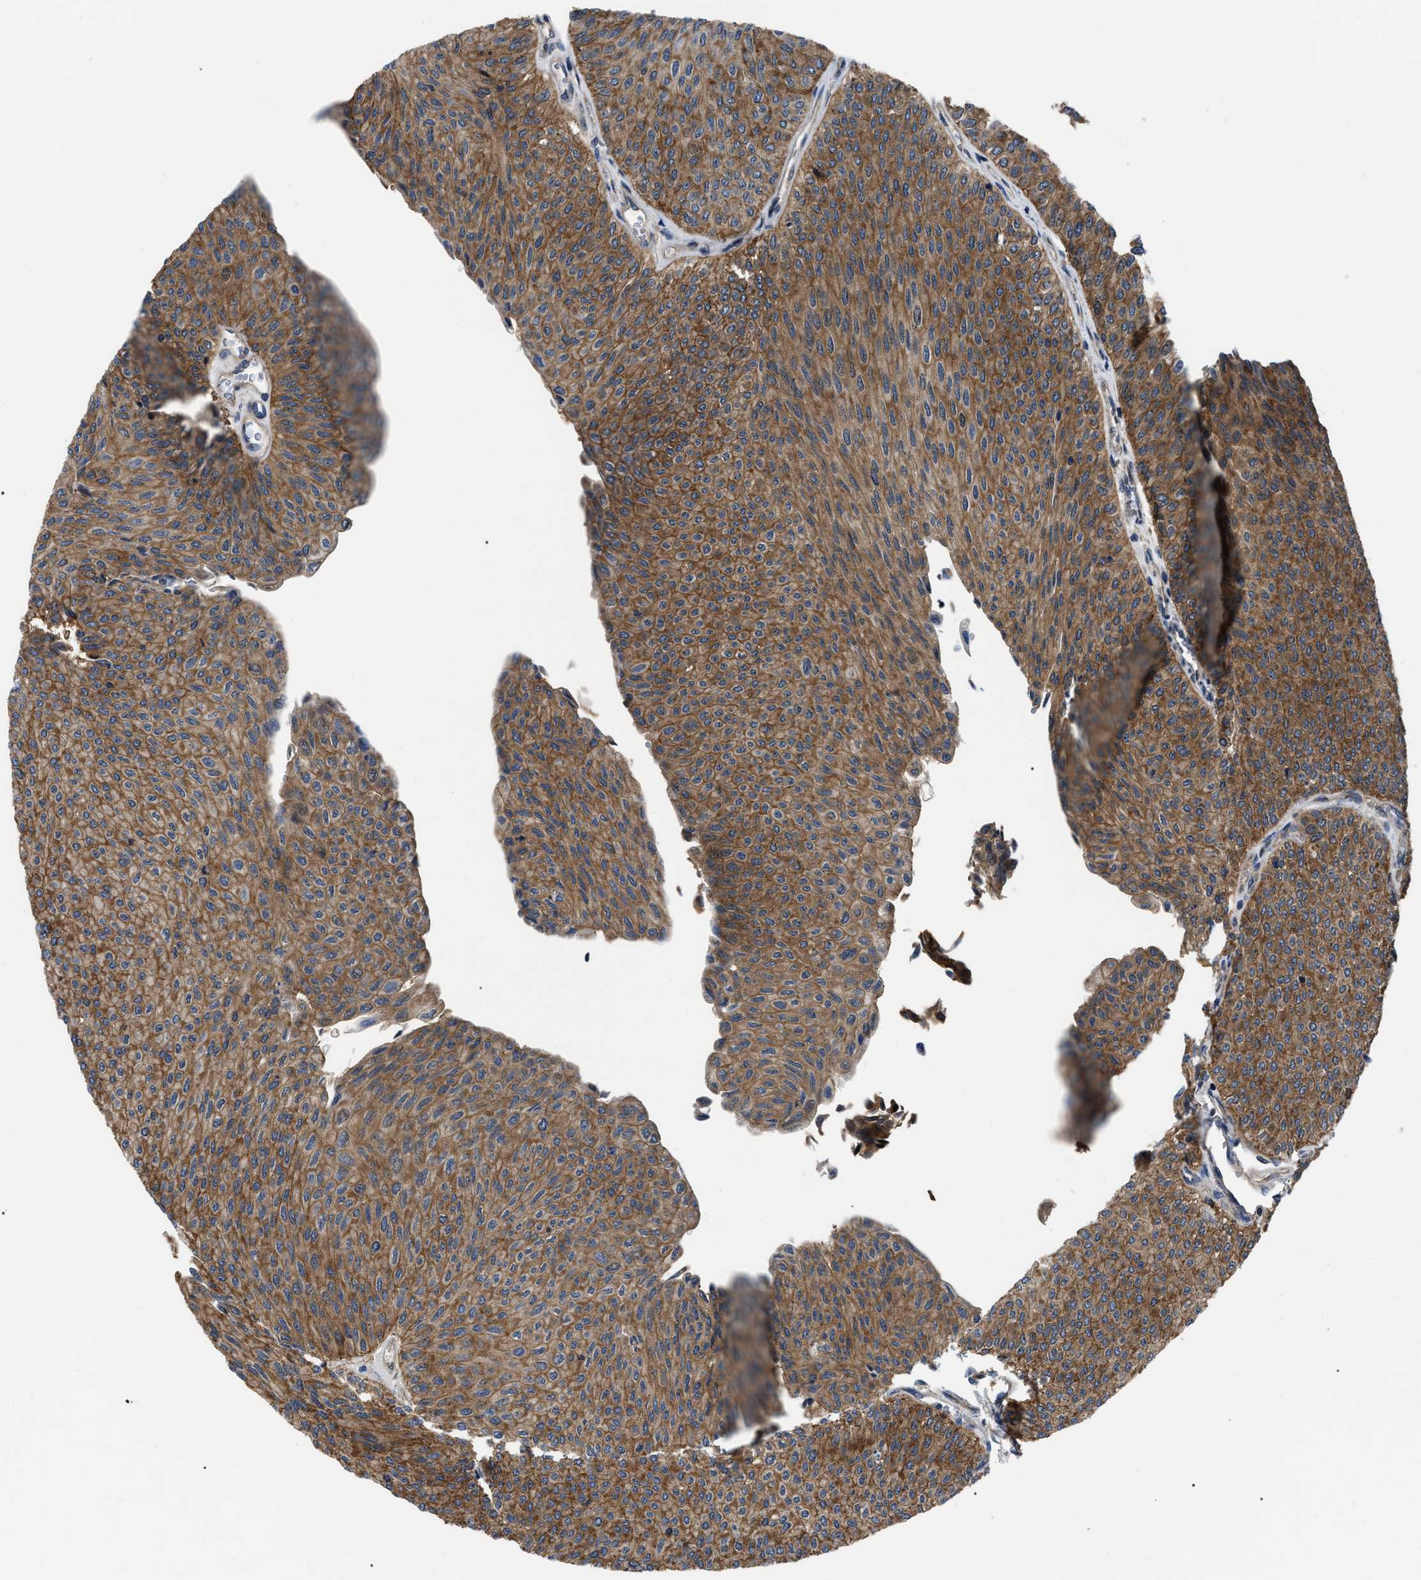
{"staining": {"intensity": "strong", "quantity": ">75%", "location": "cytoplasmic/membranous"}, "tissue": "urothelial cancer", "cell_type": "Tumor cells", "image_type": "cancer", "snomed": [{"axis": "morphology", "description": "Urothelial carcinoma, Low grade"}, {"axis": "topography", "description": "Urinary bladder"}], "caption": "Immunohistochemistry (IHC) (DAB (3,3'-diaminobenzidine)) staining of urothelial cancer reveals strong cytoplasmic/membranous protein expression in approximately >75% of tumor cells. Using DAB (3,3'-diaminobenzidine) (brown) and hematoxylin (blue) stains, captured at high magnification using brightfield microscopy.", "gene": "PPWD1", "patient": {"sex": "male", "age": 78}}